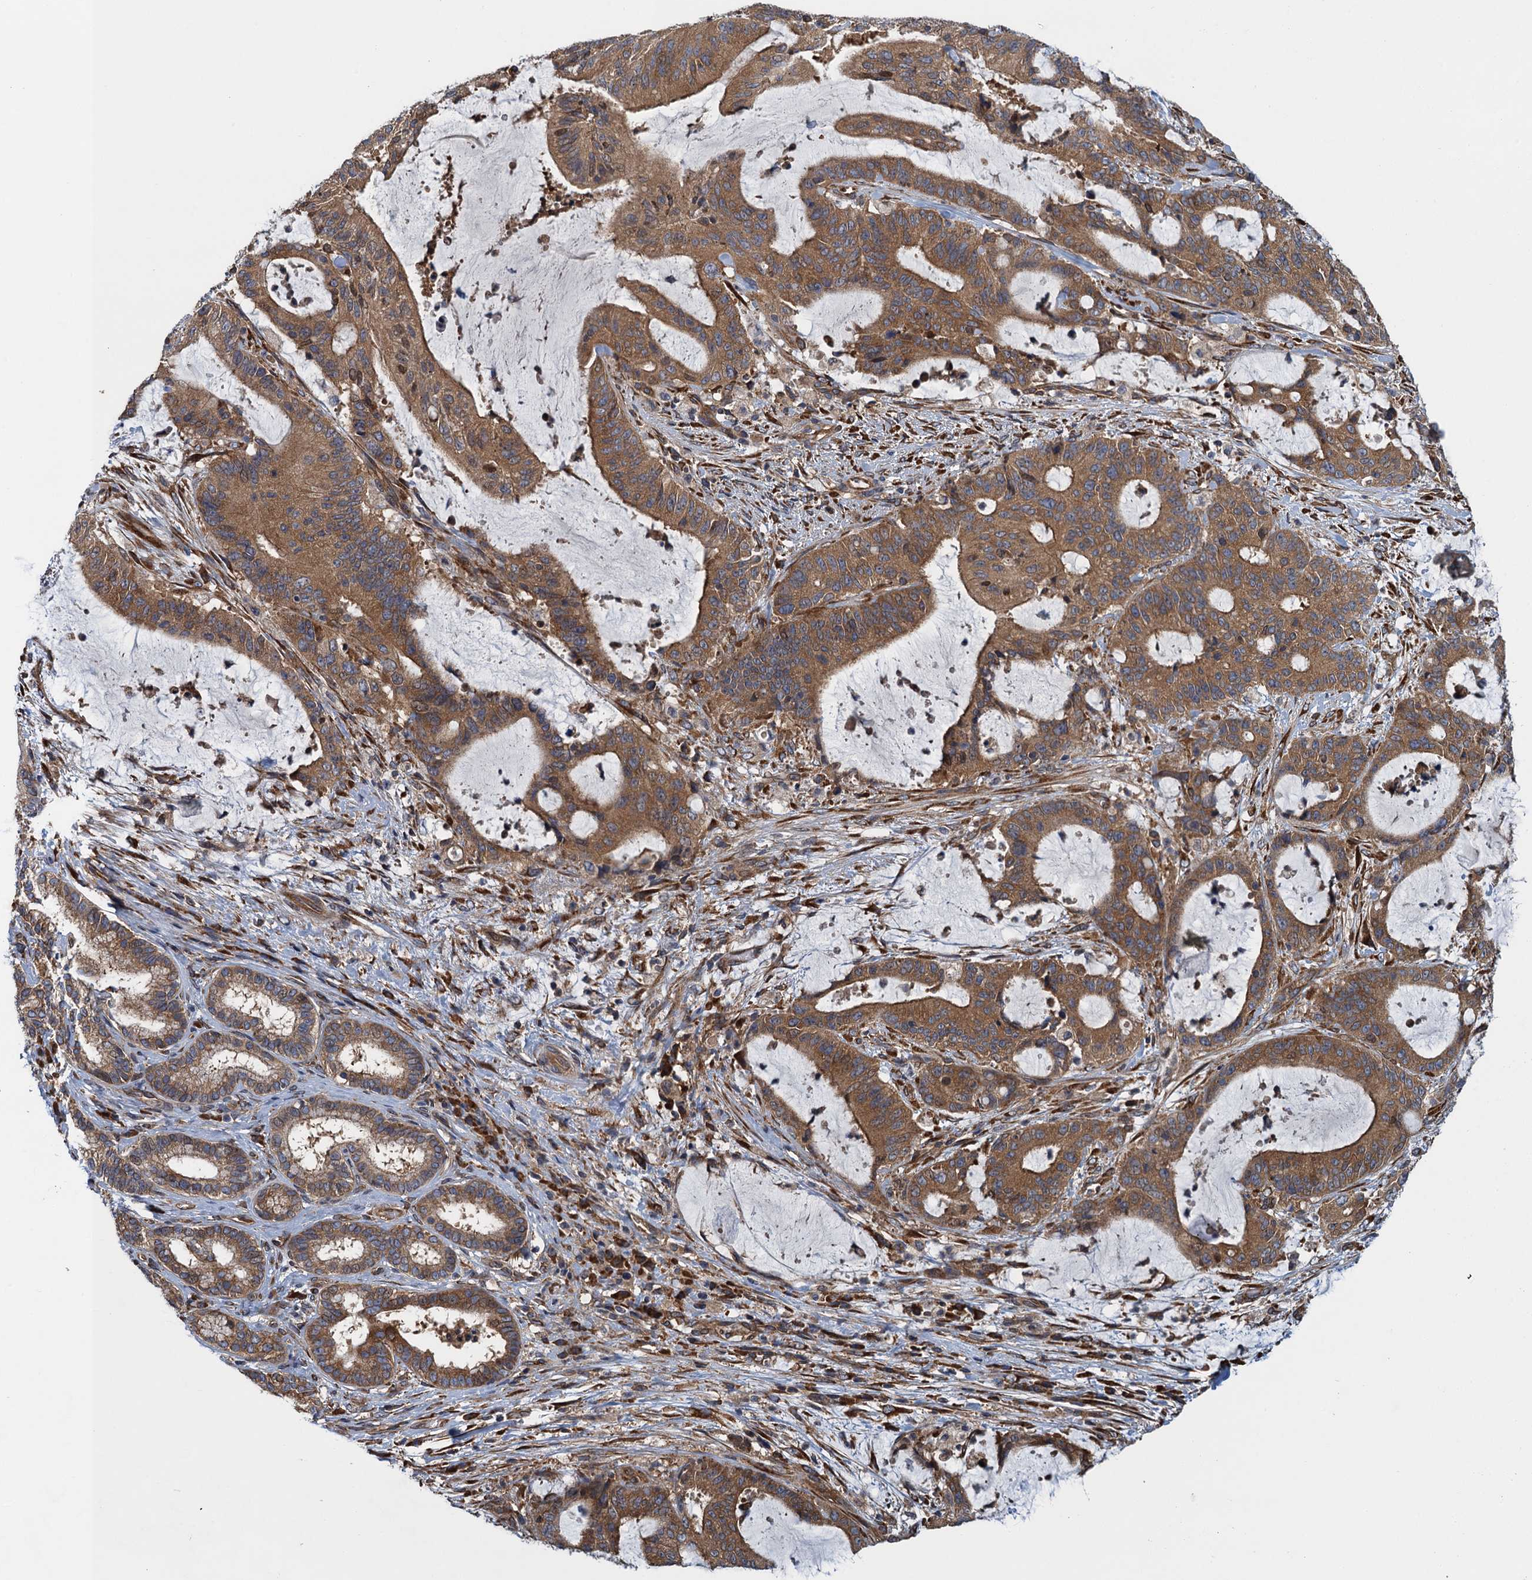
{"staining": {"intensity": "moderate", "quantity": ">75%", "location": "cytoplasmic/membranous"}, "tissue": "liver cancer", "cell_type": "Tumor cells", "image_type": "cancer", "snomed": [{"axis": "morphology", "description": "Normal tissue, NOS"}, {"axis": "morphology", "description": "Cholangiocarcinoma"}, {"axis": "topography", "description": "Liver"}, {"axis": "topography", "description": "Peripheral nerve tissue"}], "caption": "Immunohistochemical staining of human liver cancer displays moderate cytoplasmic/membranous protein staining in approximately >75% of tumor cells.", "gene": "MDM1", "patient": {"sex": "female", "age": 73}}